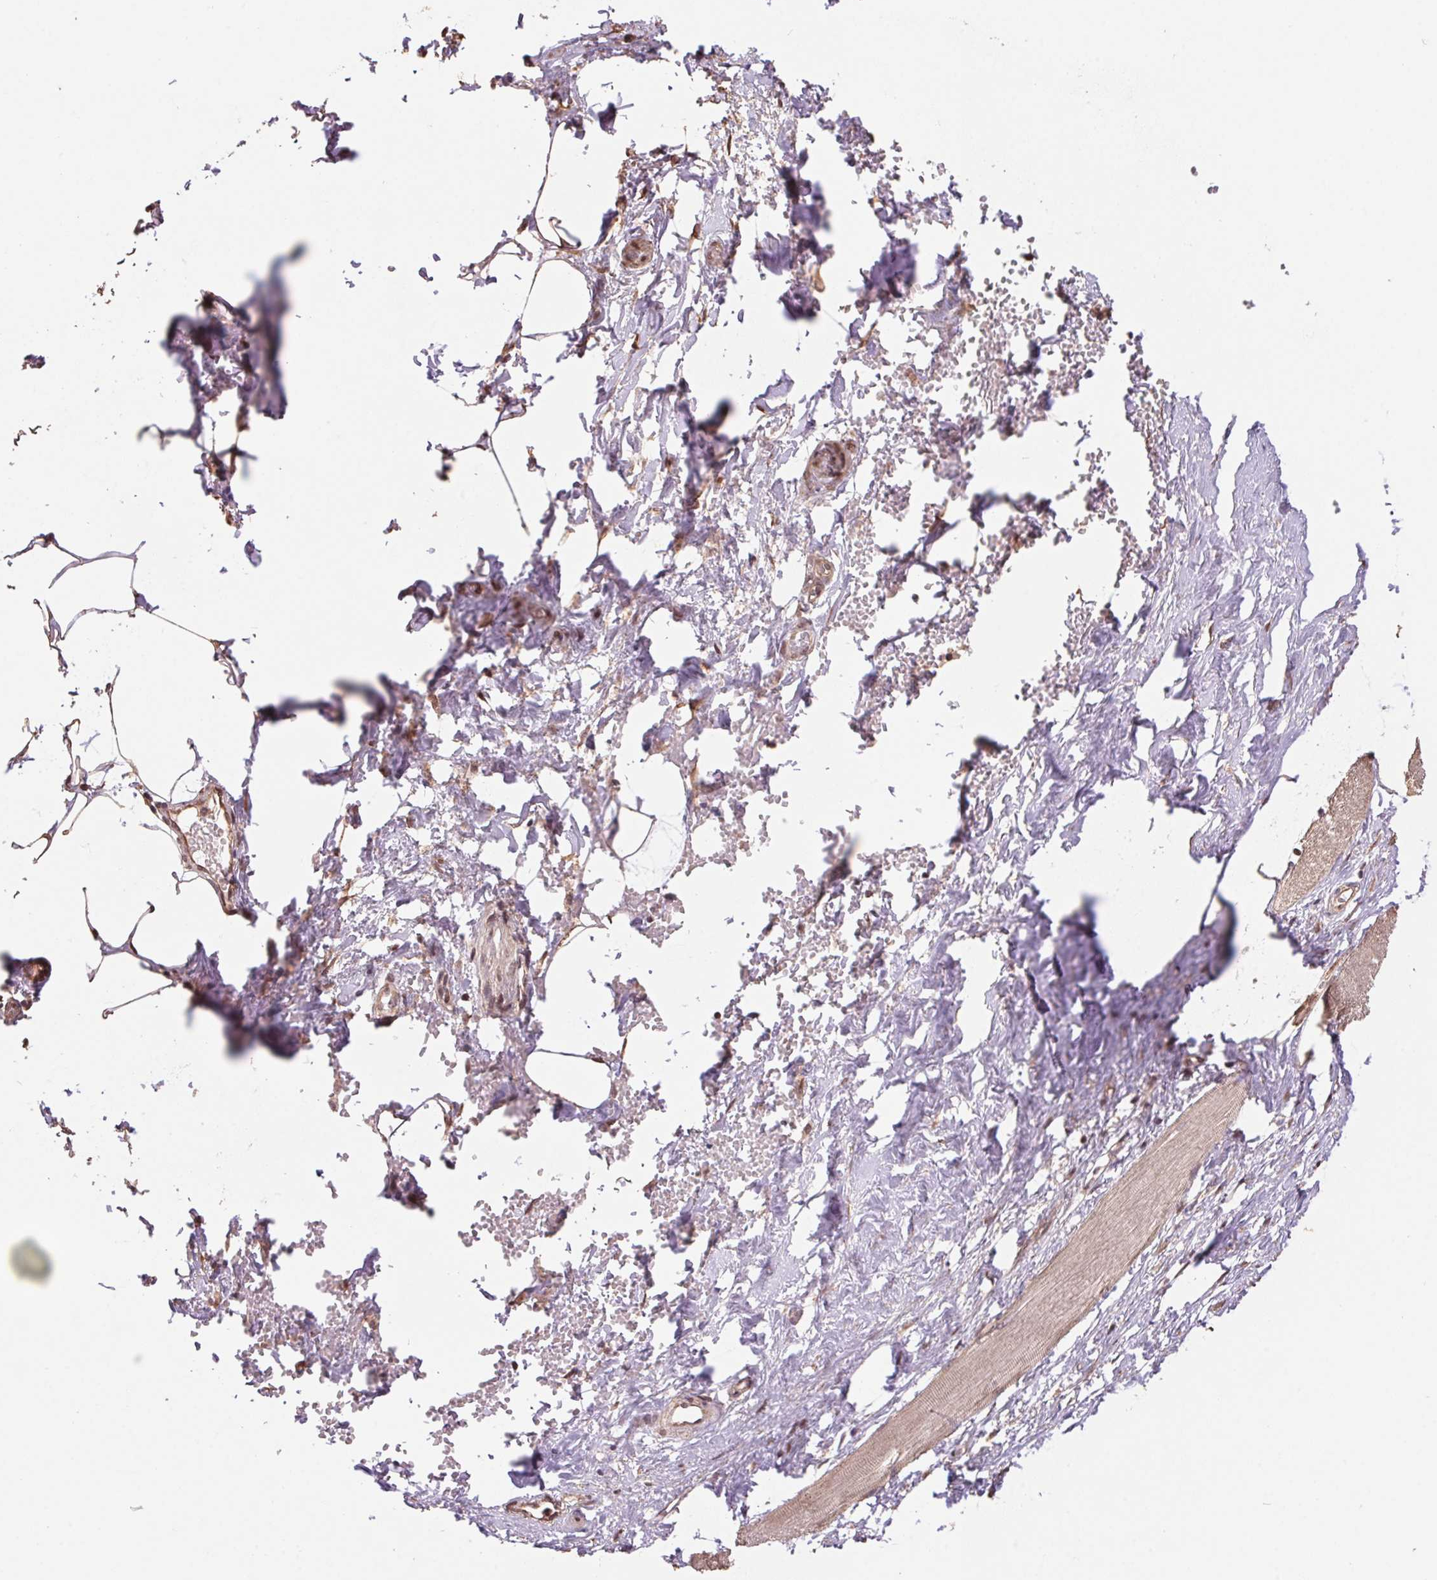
{"staining": {"intensity": "moderate", "quantity": ">75%", "location": "cytoplasmic/membranous"}, "tissue": "adipose tissue", "cell_type": "Adipocytes", "image_type": "normal", "snomed": [{"axis": "morphology", "description": "Normal tissue, NOS"}, {"axis": "topography", "description": "Prostate"}, {"axis": "topography", "description": "Peripheral nerve tissue"}], "caption": "Immunohistochemistry staining of benign adipose tissue, which displays medium levels of moderate cytoplasmic/membranous positivity in about >75% of adipocytes indicating moderate cytoplasmic/membranous protein positivity. The staining was performed using DAB (3,3'-diaminobenzidine) (brown) for protein detection and nuclei were counterstained in hematoxylin (blue).", "gene": "CUTA", "patient": {"sex": "male", "age": 55}}